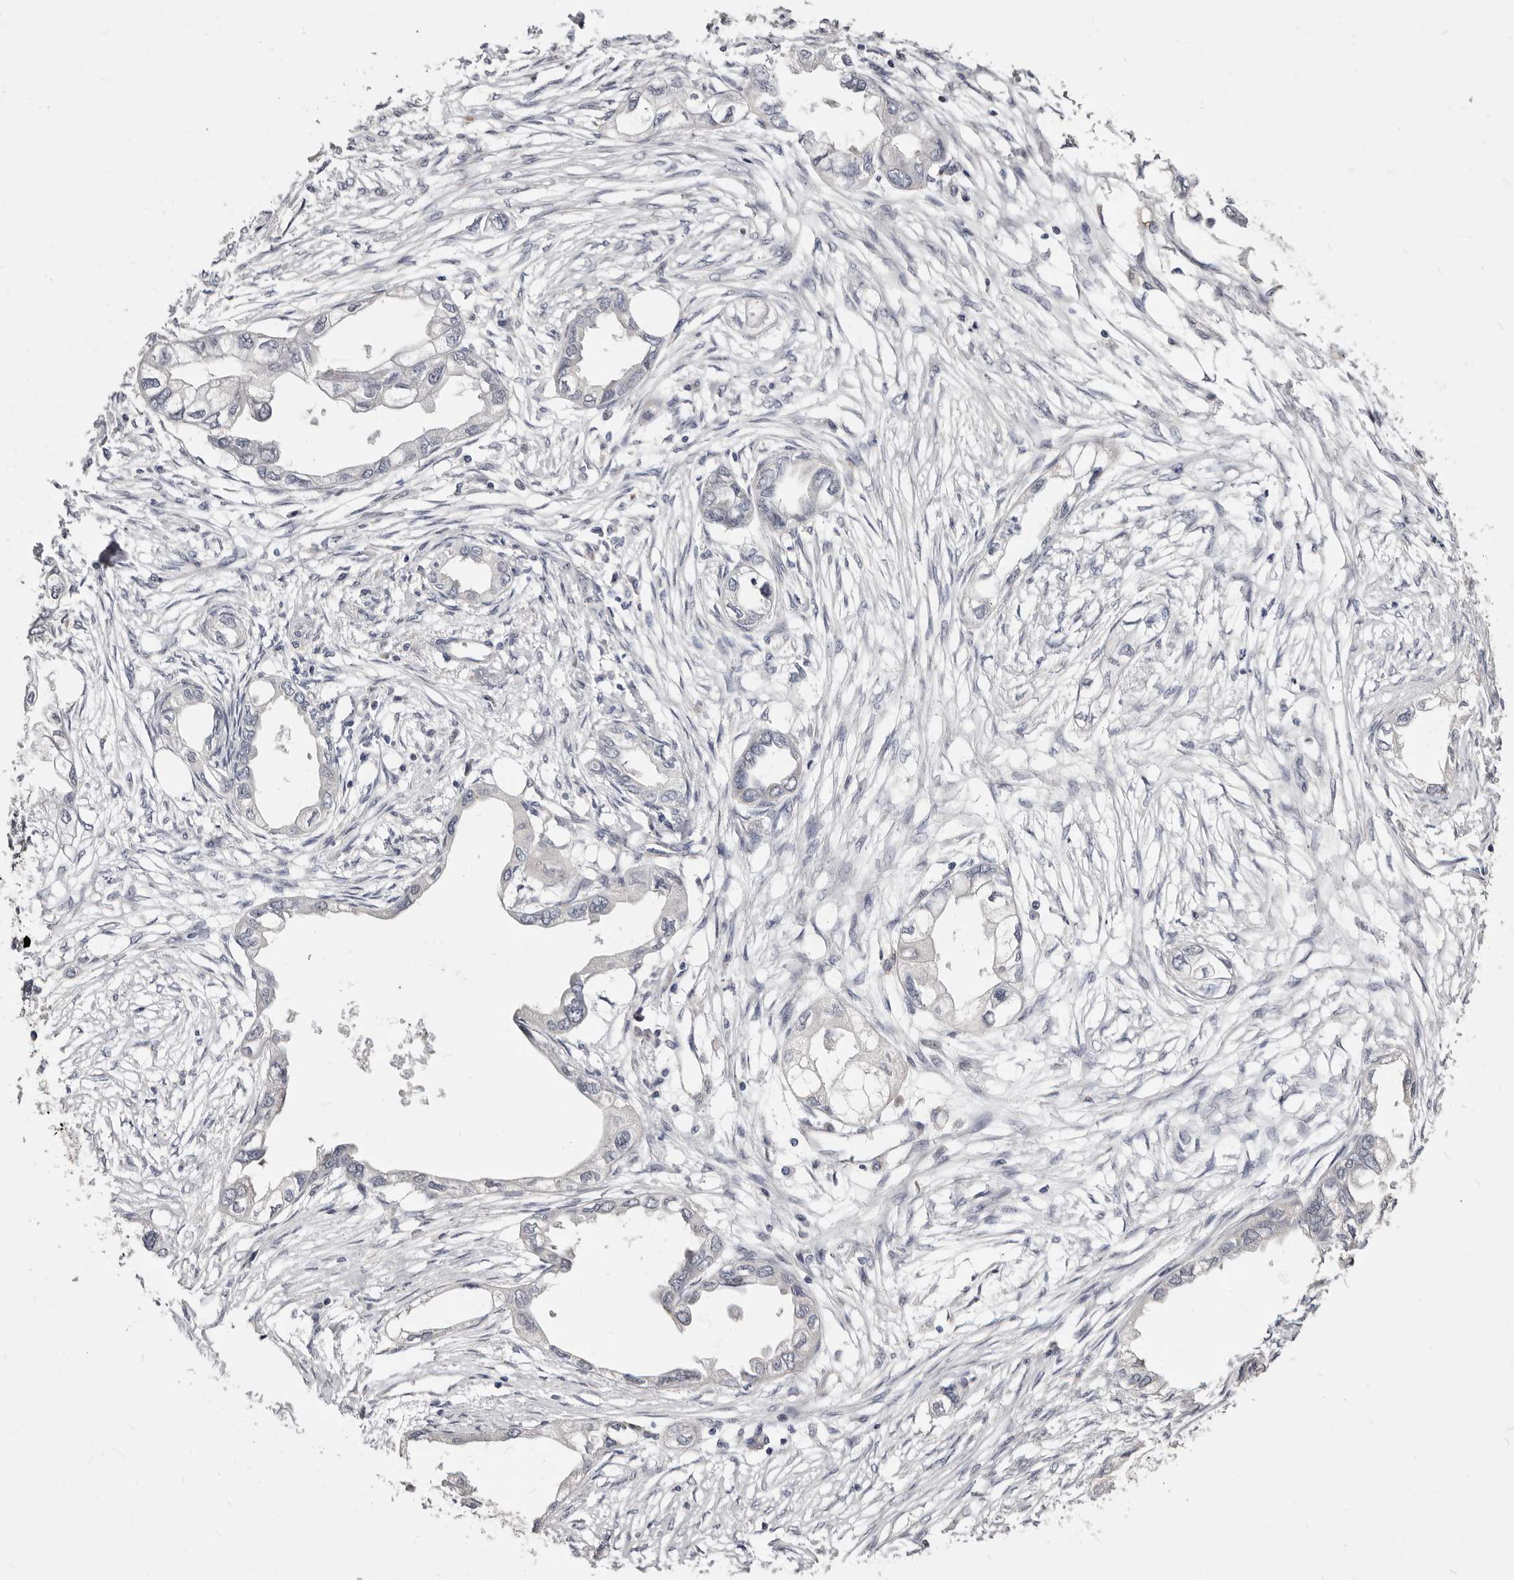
{"staining": {"intensity": "negative", "quantity": "none", "location": "none"}, "tissue": "endometrial cancer", "cell_type": "Tumor cells", "image_type": "cancer", "snomed": [{"axis": "morphology", "description": "Adenocarcinoma, NOS"}, {"axis": "morphology", "description": "Adenocarcinoma, metastatic, NOS"}, {"axis": "topography", "description": "Adipose tissue"}, {"axis": "topography", "description": "Endometrium"}], "caption": "High power microscopy image of an IHC photomicrograph of endometrial adenocarcinoma, revealing no significant positivity in tumor cells. (Immunohistochemistry, brightfield microscopy, high magnification).", "gene": "KLHL4", "patient": {"sex": "female", "age": 67}}